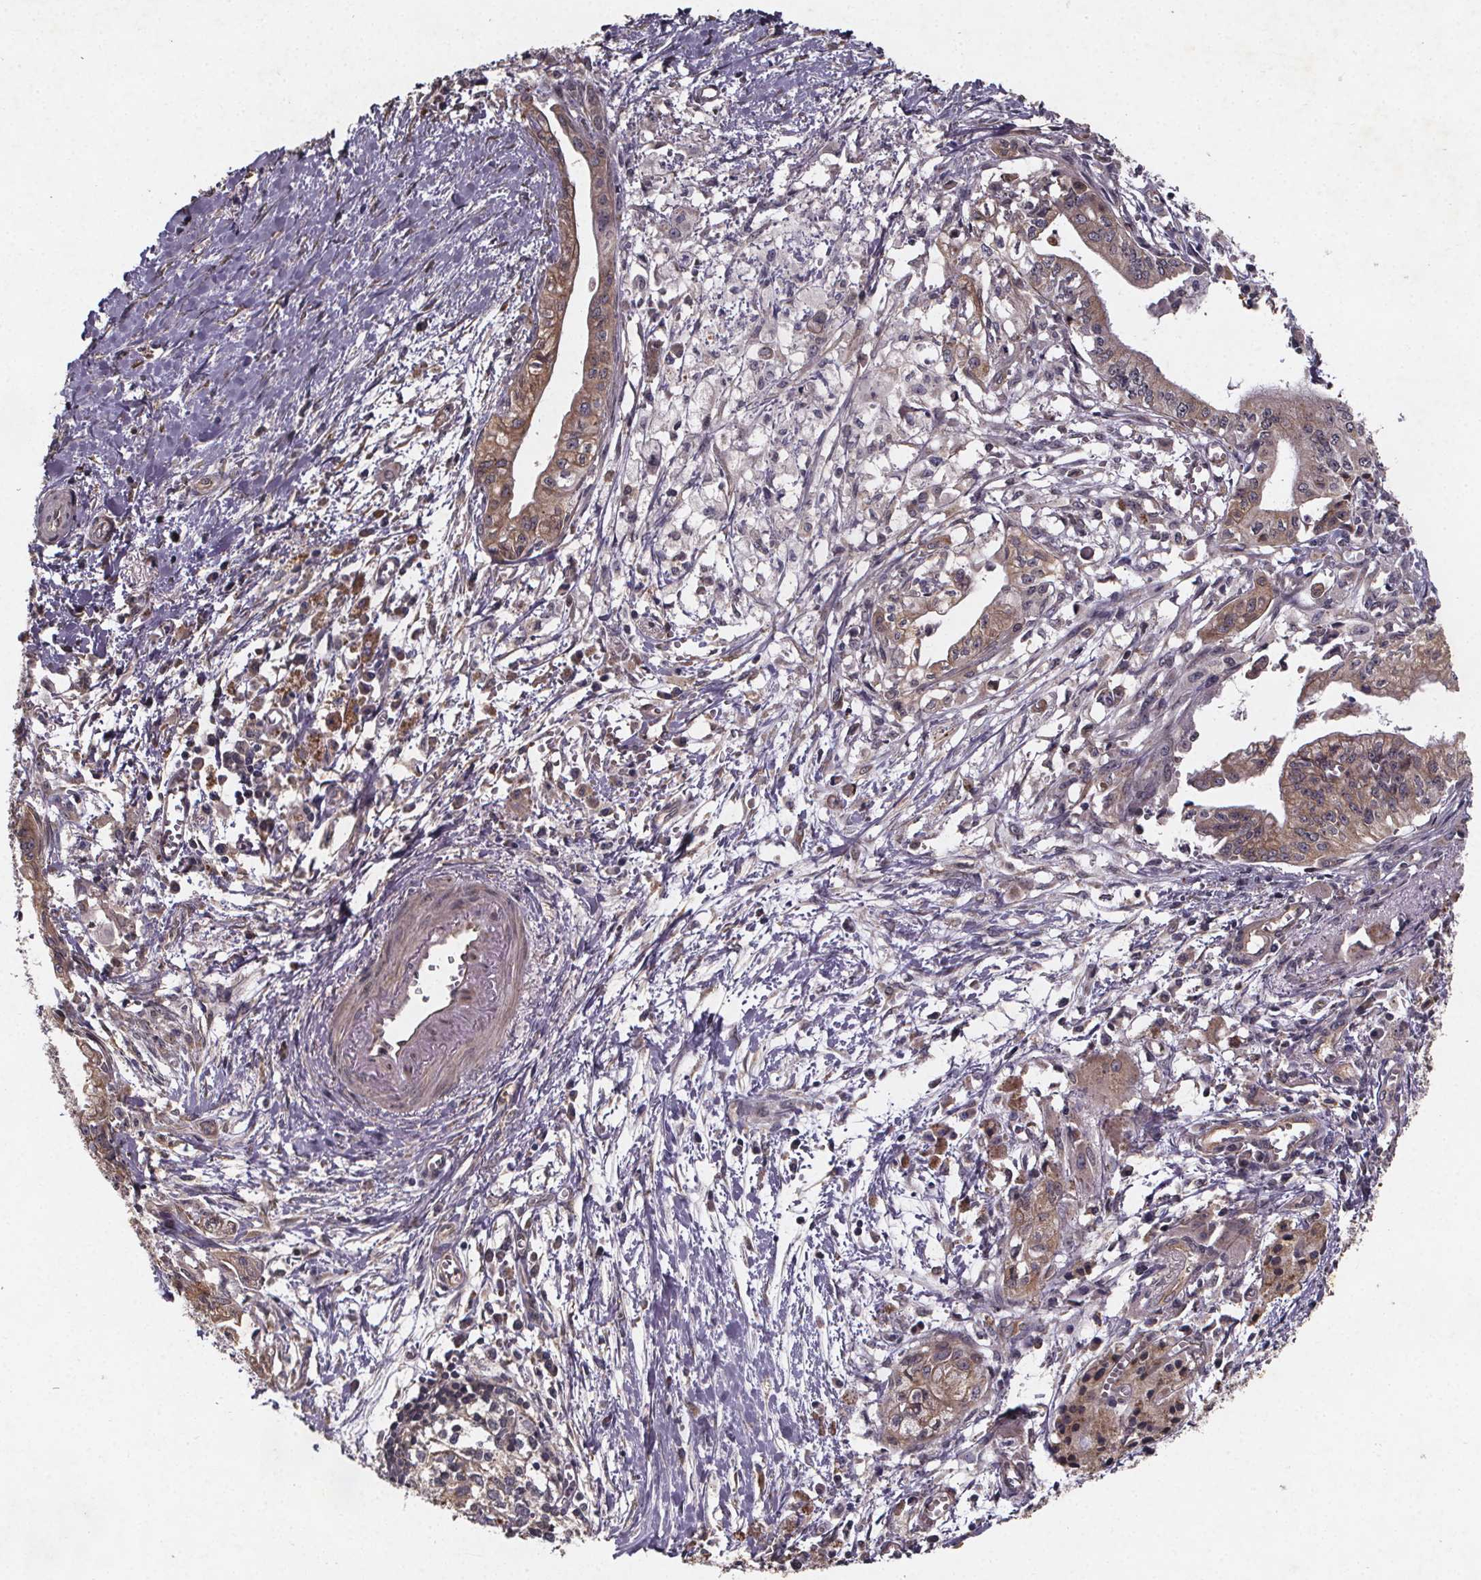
{"staining": {"intensity": "weak", "quantity": ">75%", "location": "cytoplasmic/membranous"}, "tissue": "pancreatic cancer", "cell_type": "Tumor cells", "image_type": "cancer", "snomed": [{"axis": "morphology", "description": "Adenocarcinoma, NOS"}, {"axis": "topography", "description": "Pancreas"}], "caption": "A photomicrograph of human pancreatic adenocarcinoma stained for a protein reveals weak cytoplasmic/membranous brown staining in tumor cells.", "gene": "PIERCE2", "patient": {"sex": "female", "age": 61}}